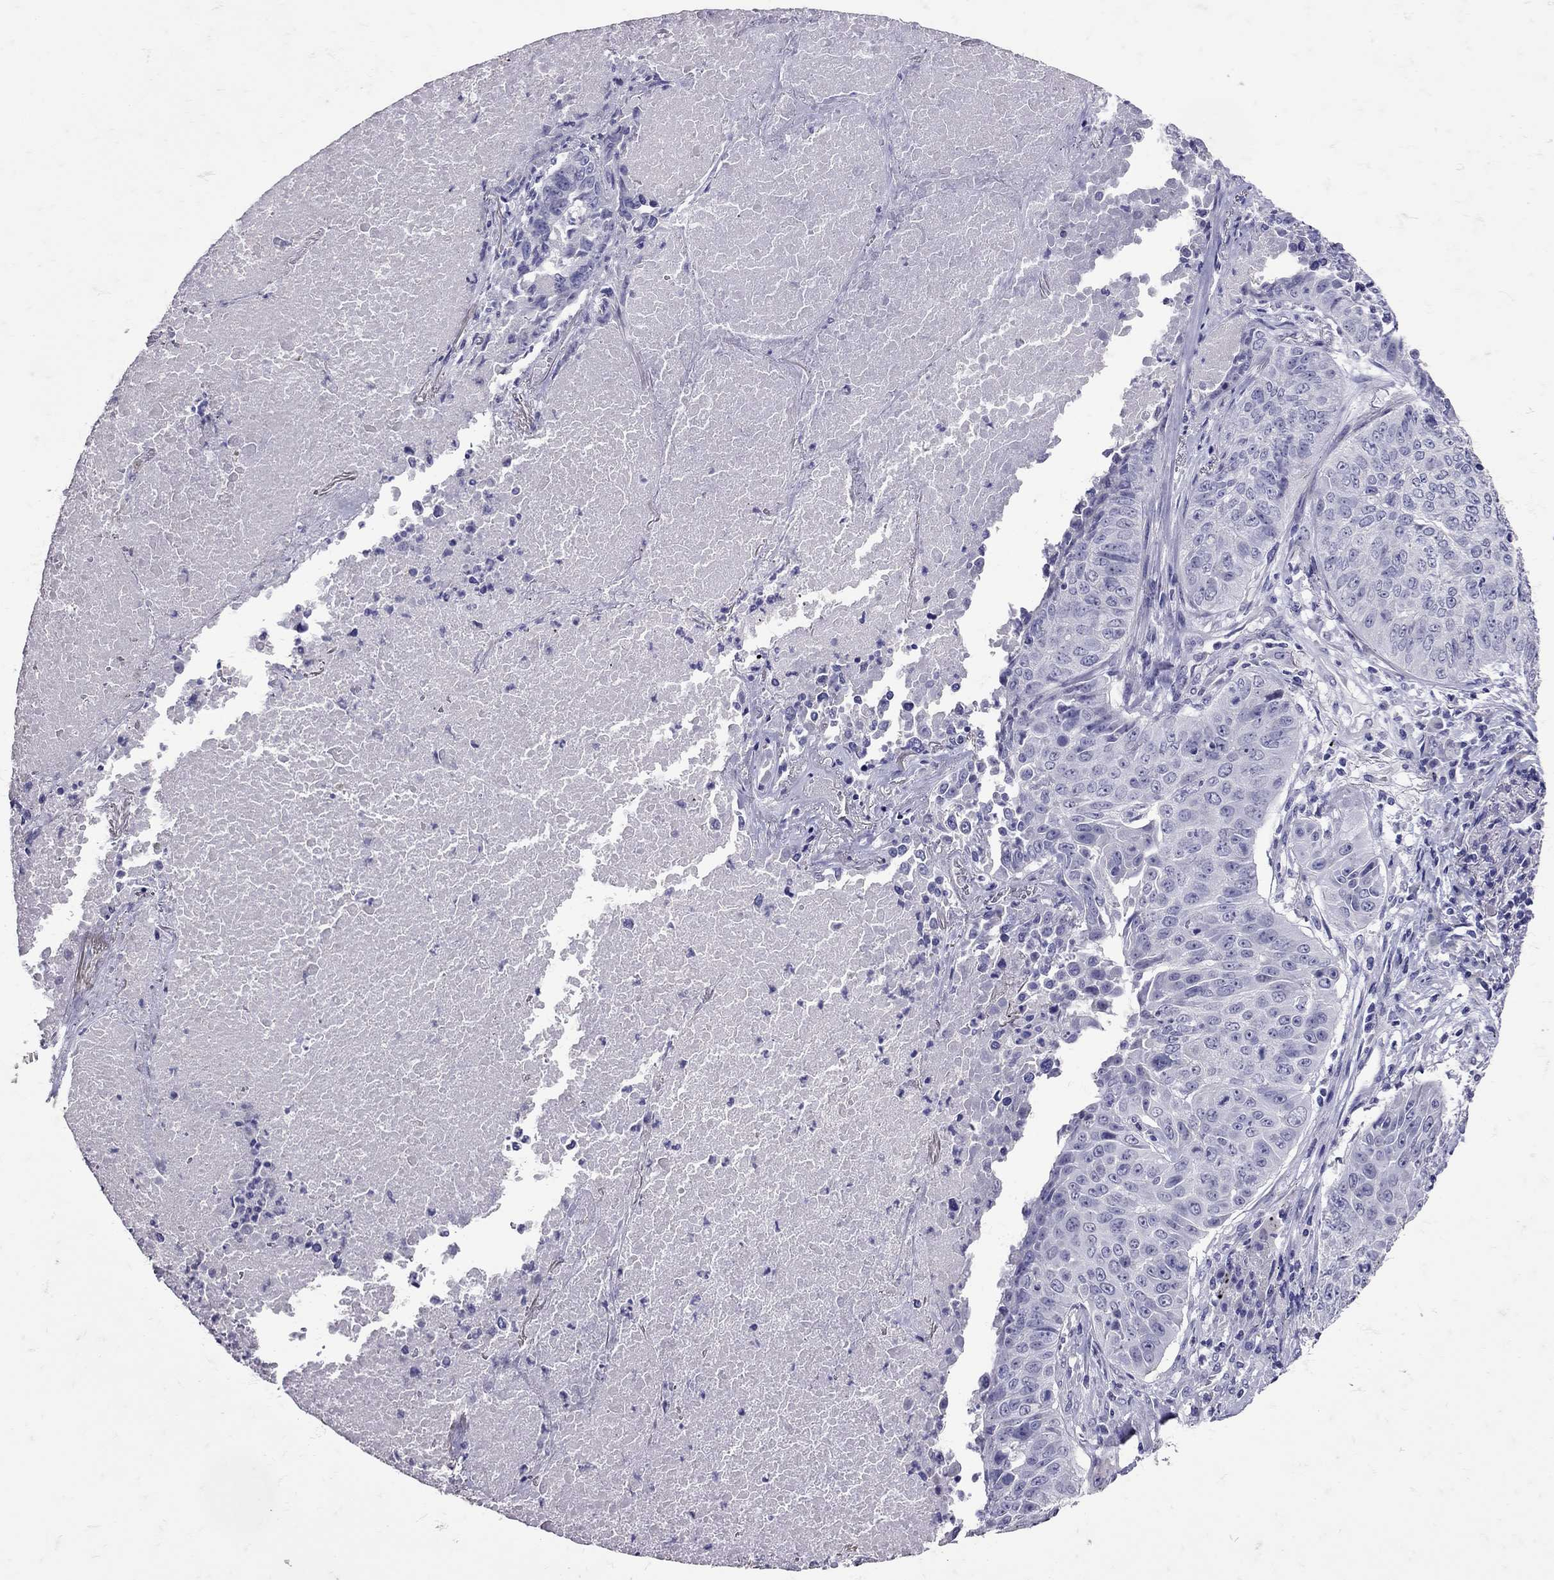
{"staining": {"intensity": "negative", "quantity": "none", "location": "none"}, "tissue": "lung cancer", "cell_type": "Tumor cells", "image_type": "cancer", "snomed": [{"axis": "morphology", "description": "Normal tissue, NOS"}, {"axis": "morphology", "description": "Squamous cell carcinoma, NOS"}, {"axis": "topography", "description": "Bronchus"}, {"axis": "topography", "description": "Lung"}], "caption": "There is no significant positivity in tumor cells of lung squamous cell carcinoma.", "gene": "SST", "patient": {"sex": "male", "age": 64}}